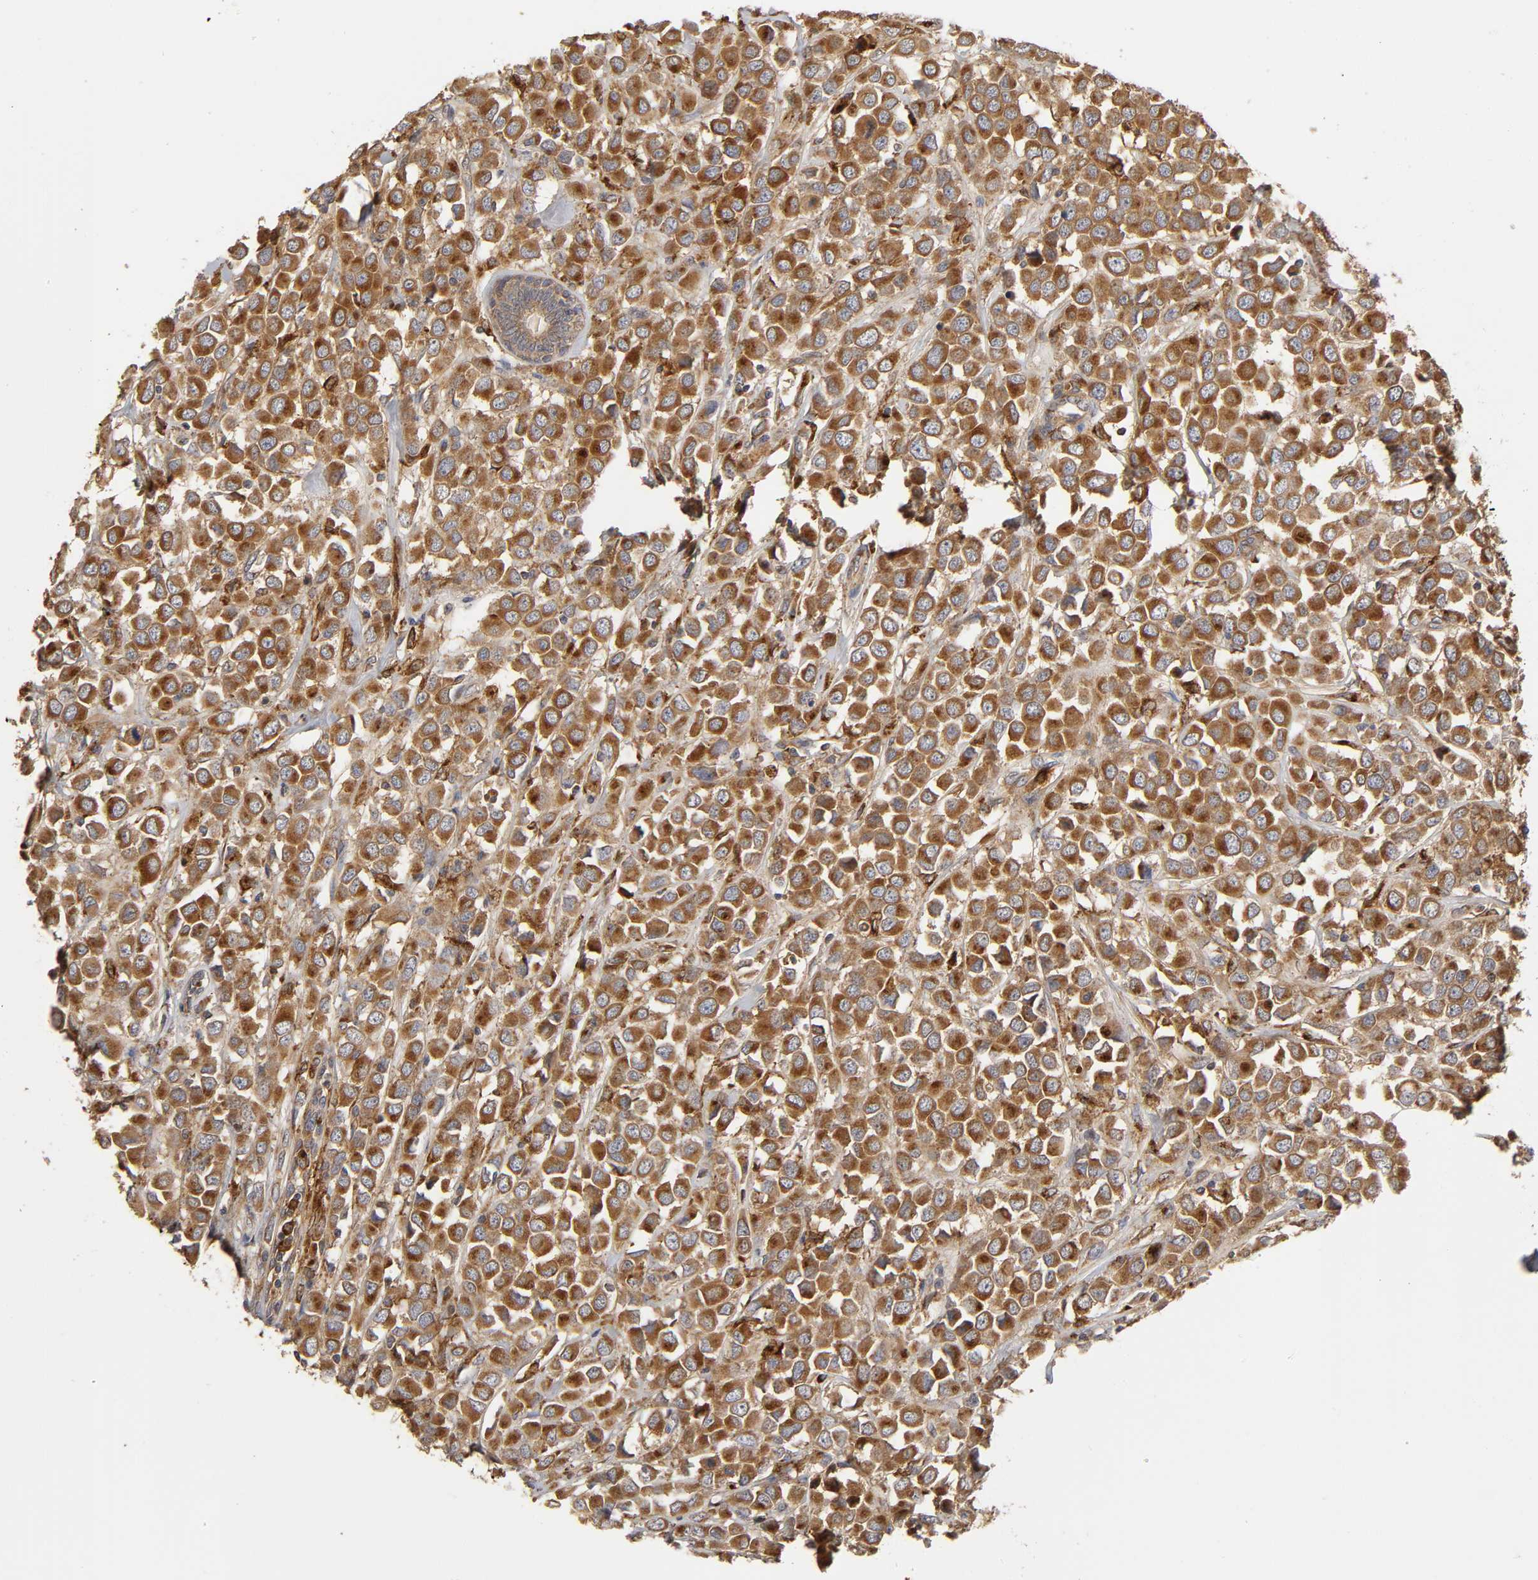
{"staining": {"intensity": "moderate", "quantity": ">75%", "location": "cytoplasmic/membranous"}, "tissue": "breast cancer", "cell_type": "Tumor cells", "image_type": "cancer", "snomed": [{"axis": "morphology", "description": "Duct carcinoma"}, {"axis": "topography", "description": "Breast"}], "caption": "Tumor cells display moderate cytoplasmic/membranous positivity in approximately >75% of cells in breast cancer (infiltrating ductal carcinoma).", "gene": "GNPTG", "patient": {"sex": "female", "age": 61}}